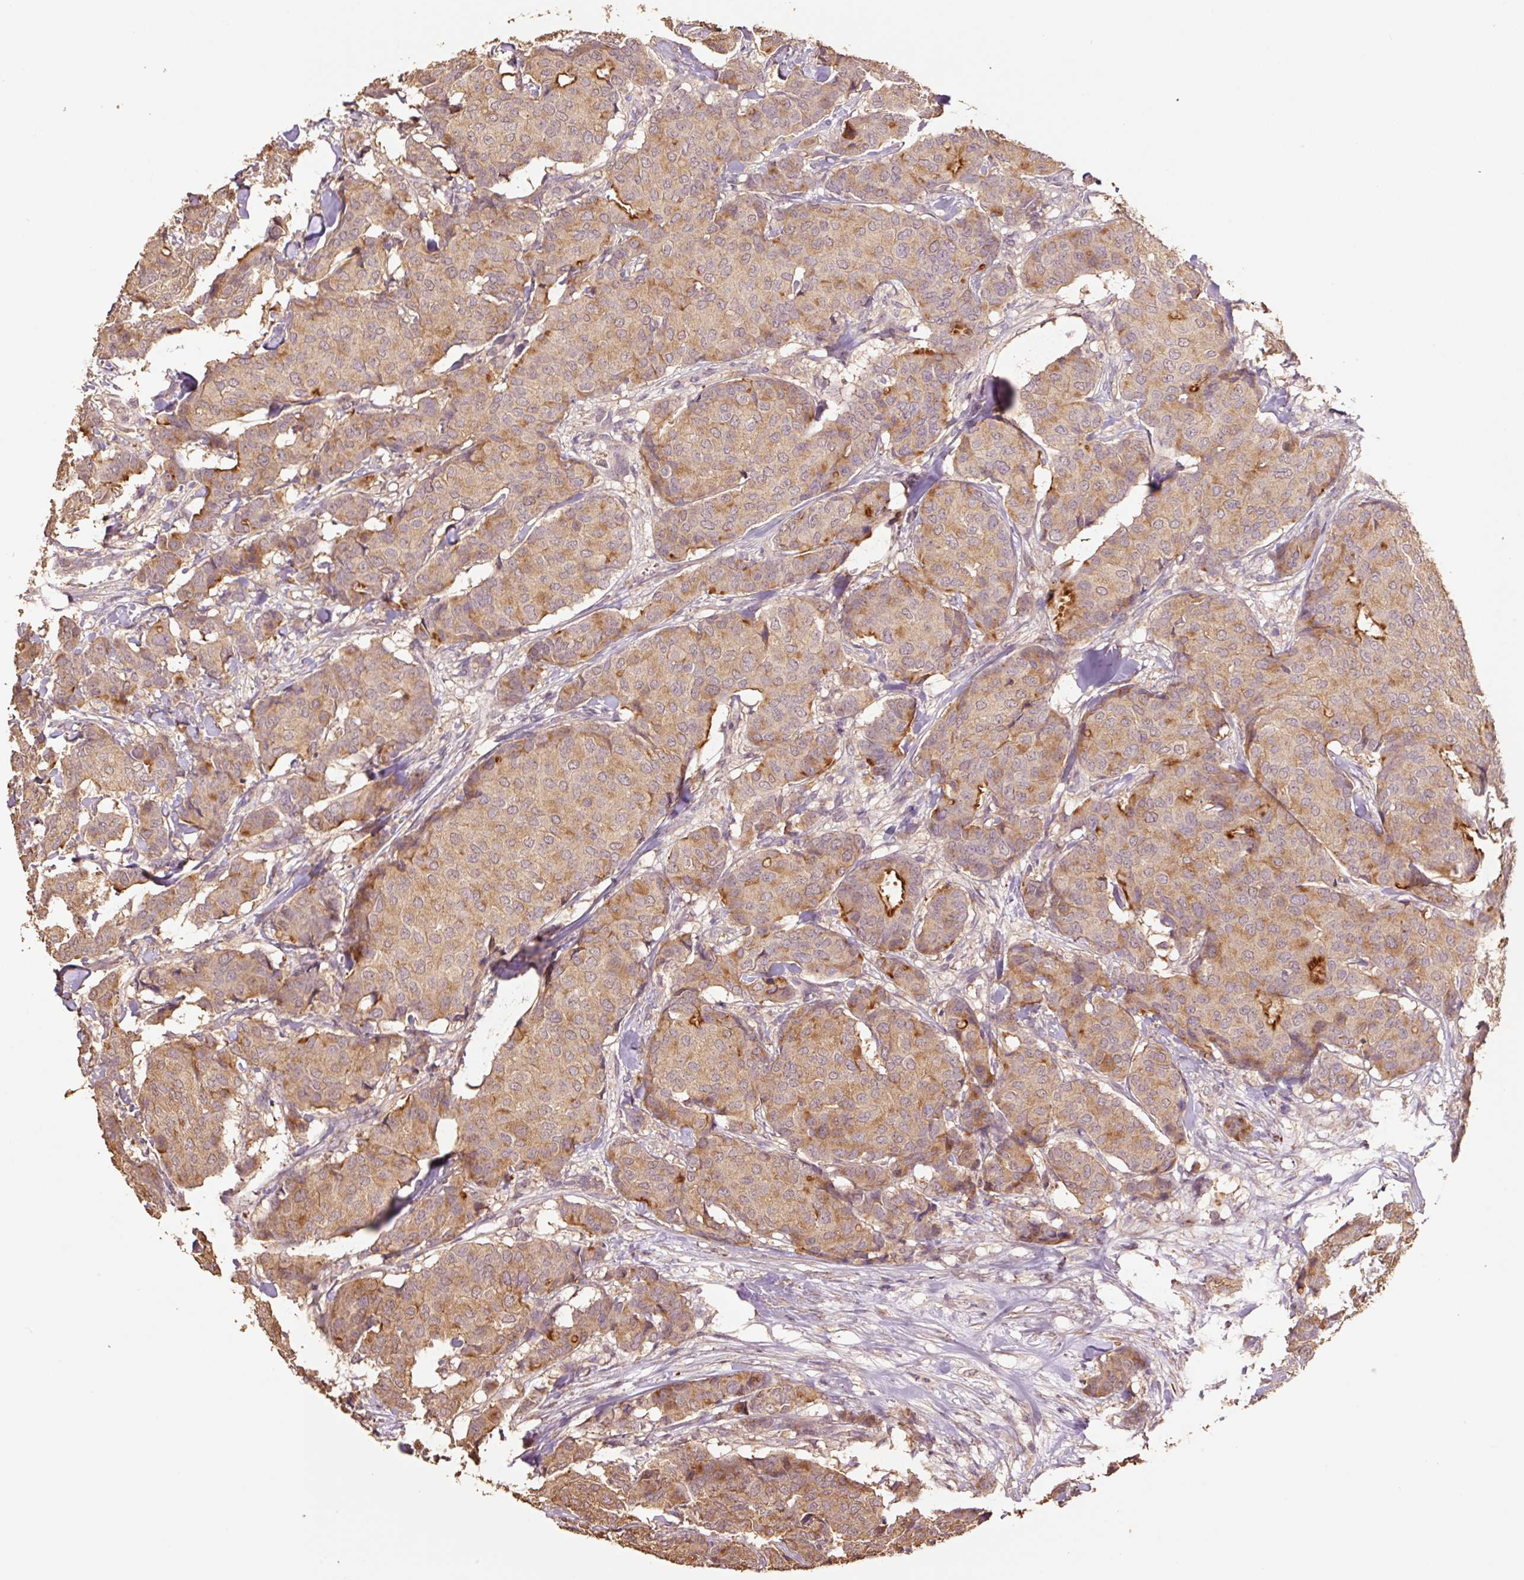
{"staining": {"intensity": "moderate", "quantity": ">75%", "location": "cytoplasmic/membranous"}, "tissue": "breast cancer", "cell_type": "Tumor cells", "image_type": "cancer", "snomed": [{"axis": "morphology", "description": "Duct carcinoma"}, {"axis": "topography", "description": "Breast"}], "caption": "Tumor cells reveal medium levels of moderate cytoplasmic/membranous positivity in approximately >75% of cells in human breast invasive ductal carcinoma.", "gene": "HERC2", "patient": {"sex": "female", "age": 75}}